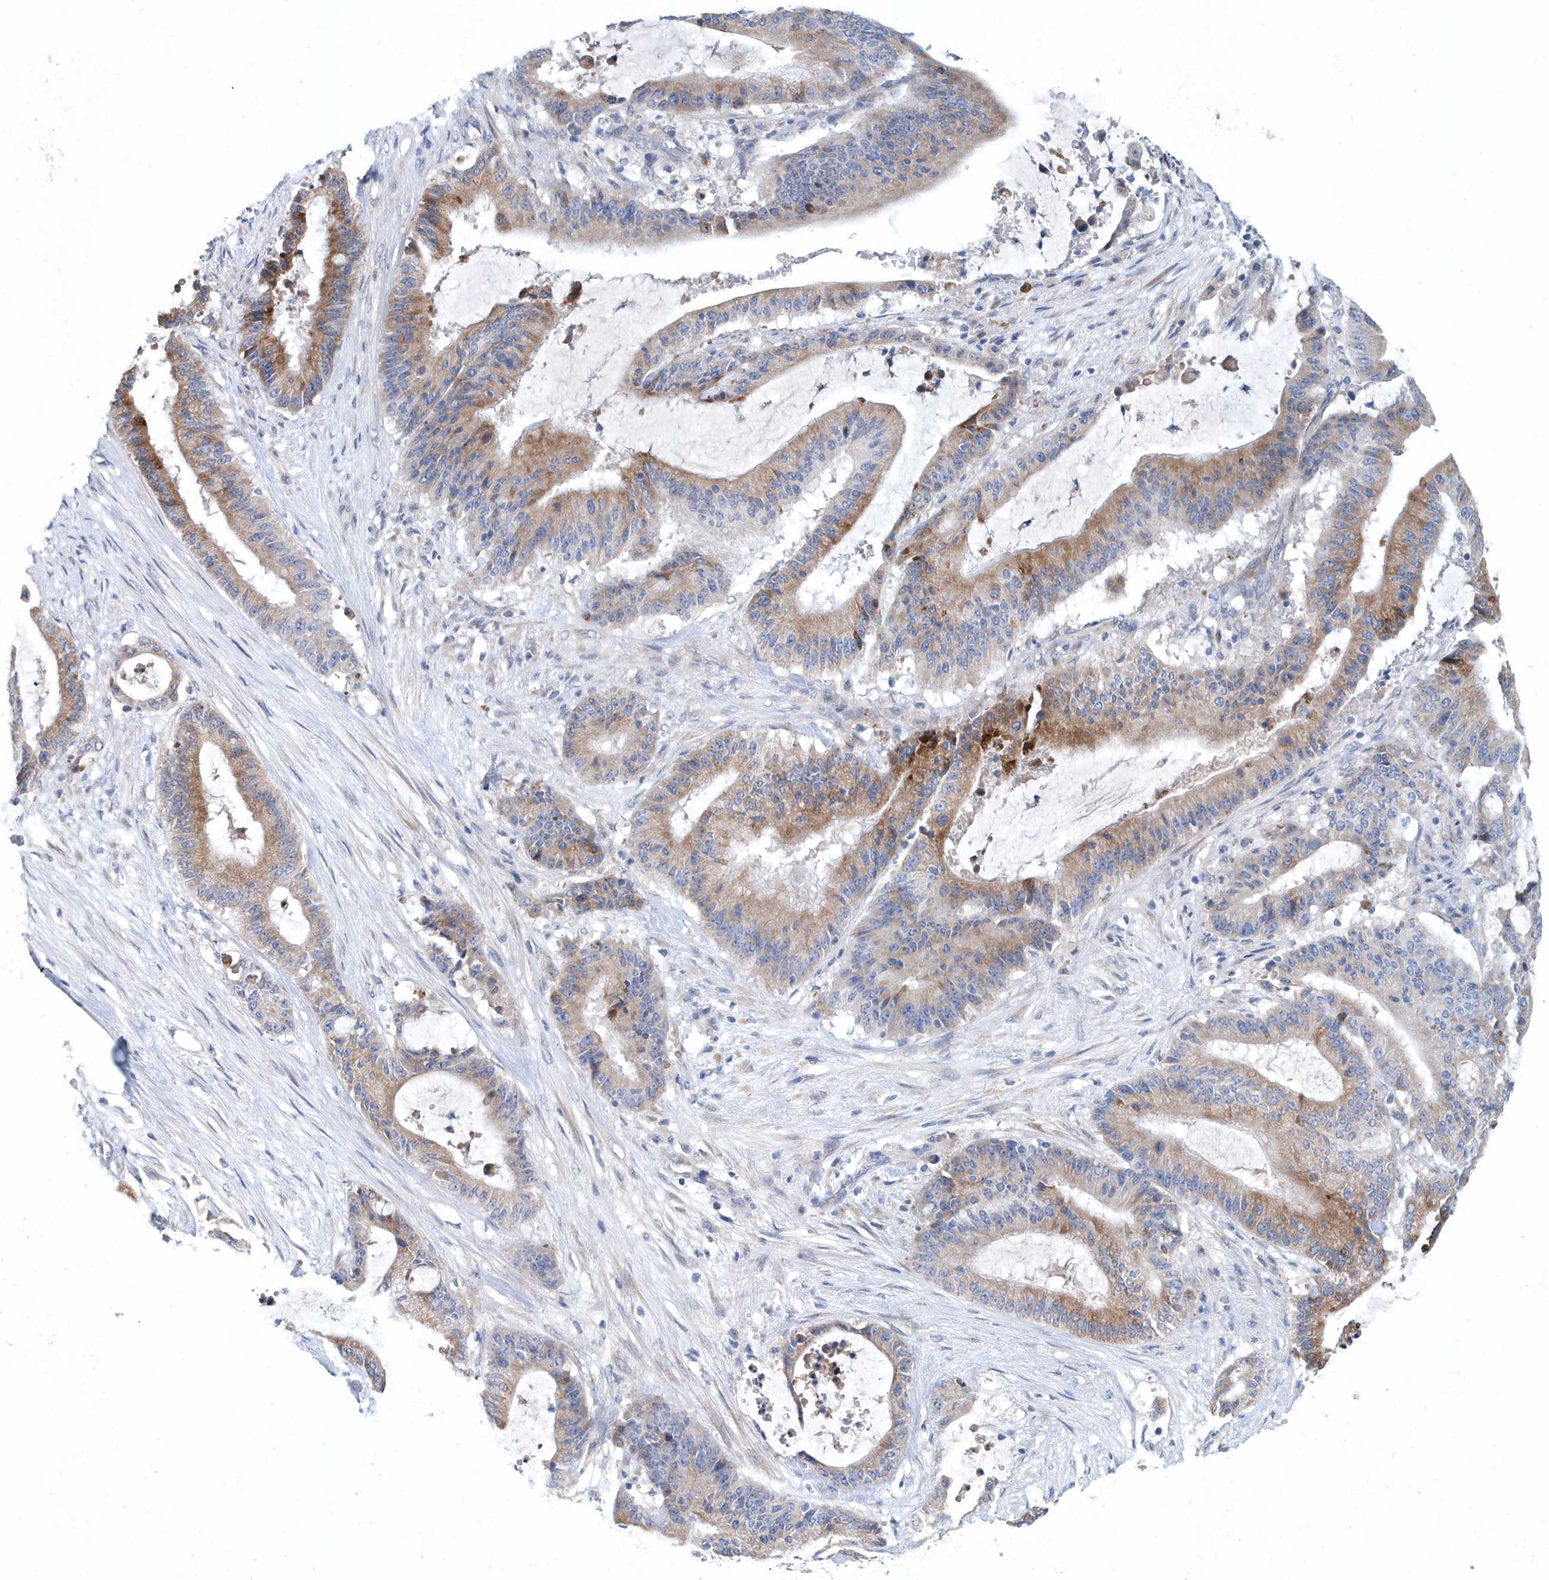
{"staining": {"intensity": "moderate", "quantity": "25%-75%", "location": "cytoplasmic/membranous"}, "tissue": "liver cancer", "cell_type": "Tumor cells", "image_type": "cancer", "snomed": [{"axis": "morphology", "description": "Normal tissue, NOS"}, {"axis": "morphology", "description": "Cholangiocarcinoma"}, {"axis": "topography", "description": "Liver"}, {"axis": "topography", "description": "Peripheral nerve tissue"}], "caption": "Immunohistochemistry (IHC) histopathology image of neoplastic tissue: cholangiocarcinoma (liver) stained using immunohistochemistry exhibits medium levels of moderate protein expression localized specifically in the cytoplasmic/membranous of tumor cells, appearing as a cytoplasmic/membranous brown color.", "gene": "PFN2", "patient": {"sex": "female", "age": 73}}